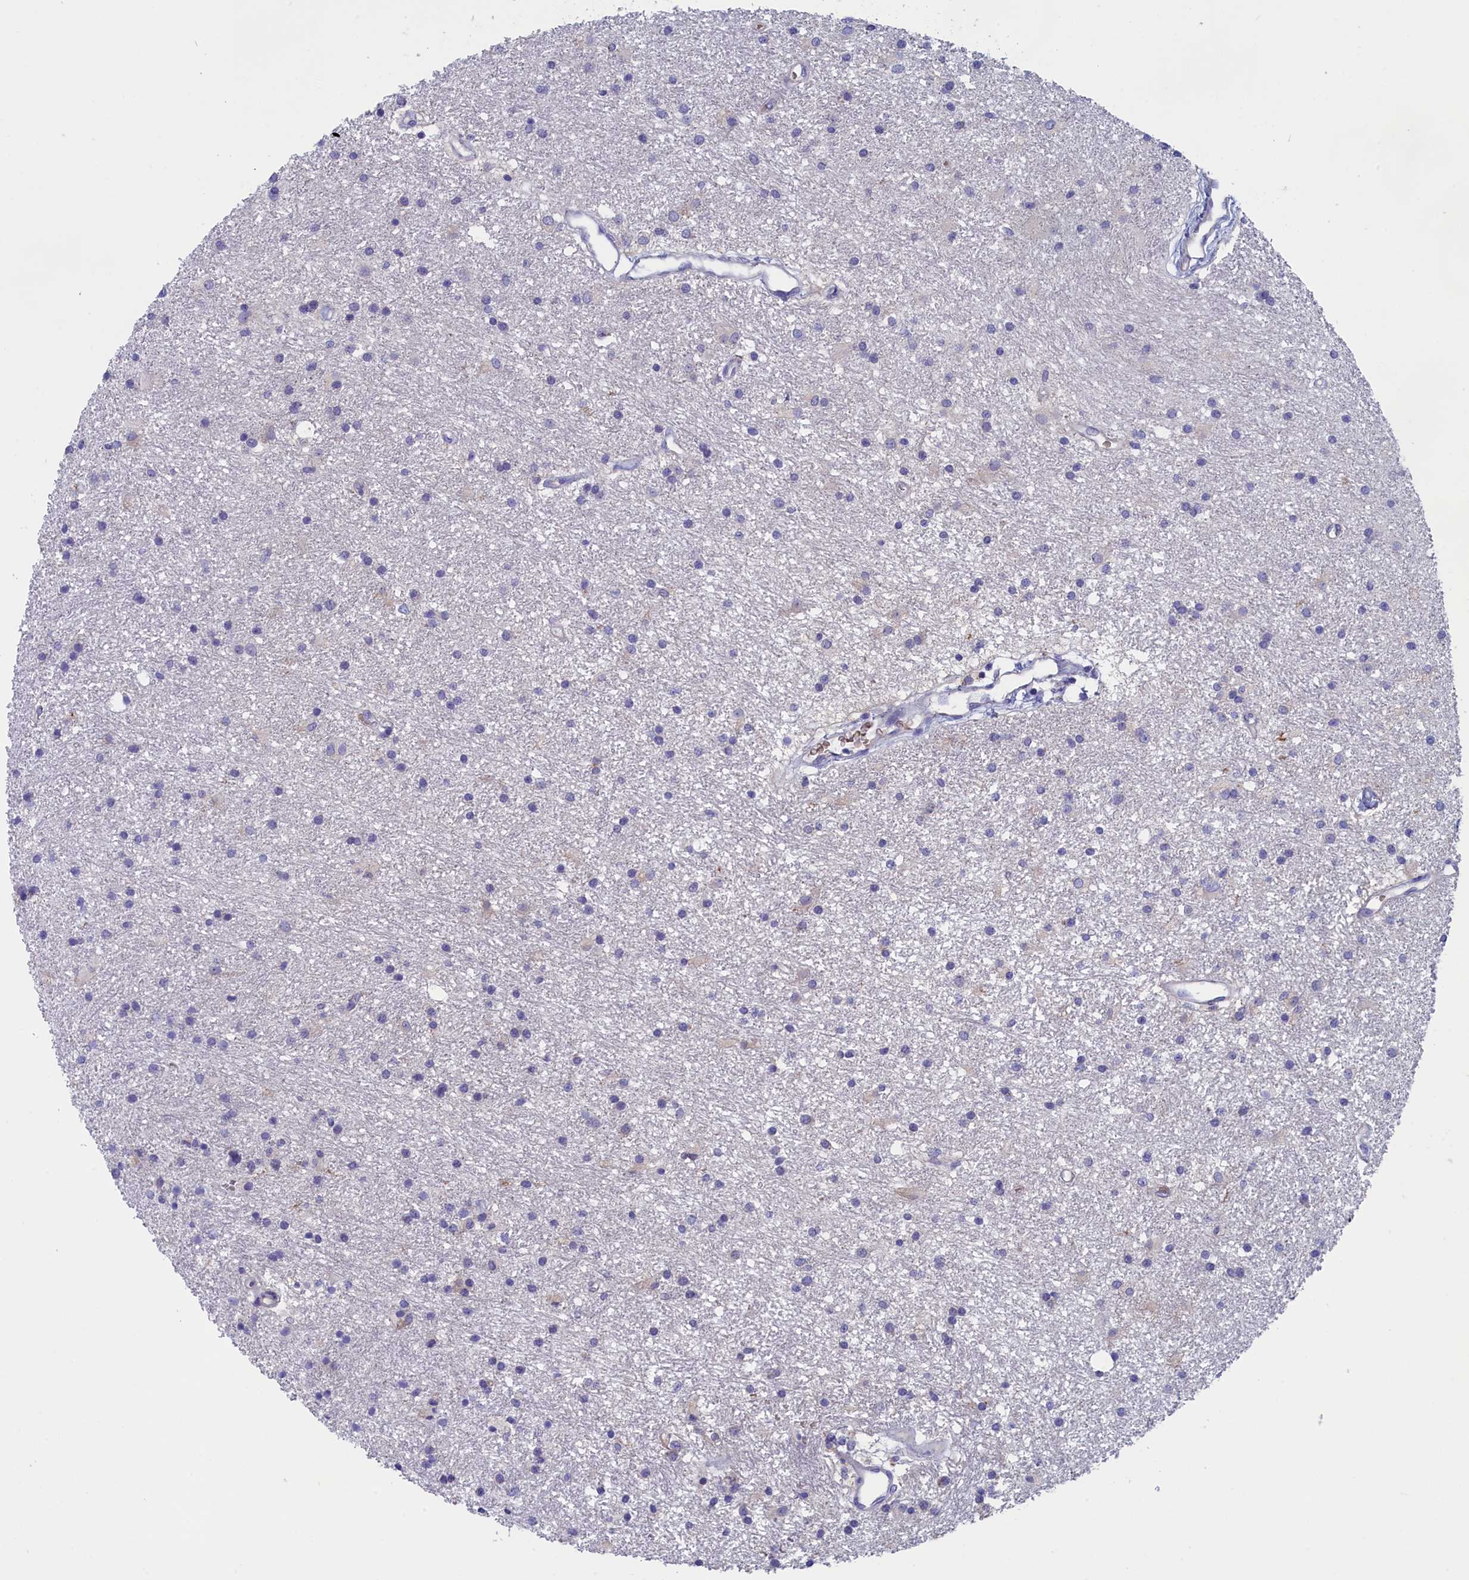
{"staining": {"intensity": "negative", "quantity": "none", "location": "none"}, "tissue": "glioma", "cell_type": "Tumor cells", "image_type": "cancer", "snomed": [{"axis": "morphology", "description": "Glioma, malignant, High grade"}, {"axis": "topography", "description": "Brain"}], "caption": "Image shows no significant protein expression in tumor cells of malignant high-grade glioma. Brightfield microscopy of IHC stained with DAB (3,3'-diaminobenzidine) (brown) and hematoxylin (blue), captured at high magnification.", "gene": "VPS35L", "patient": {"sex": "male", "age": 77}}